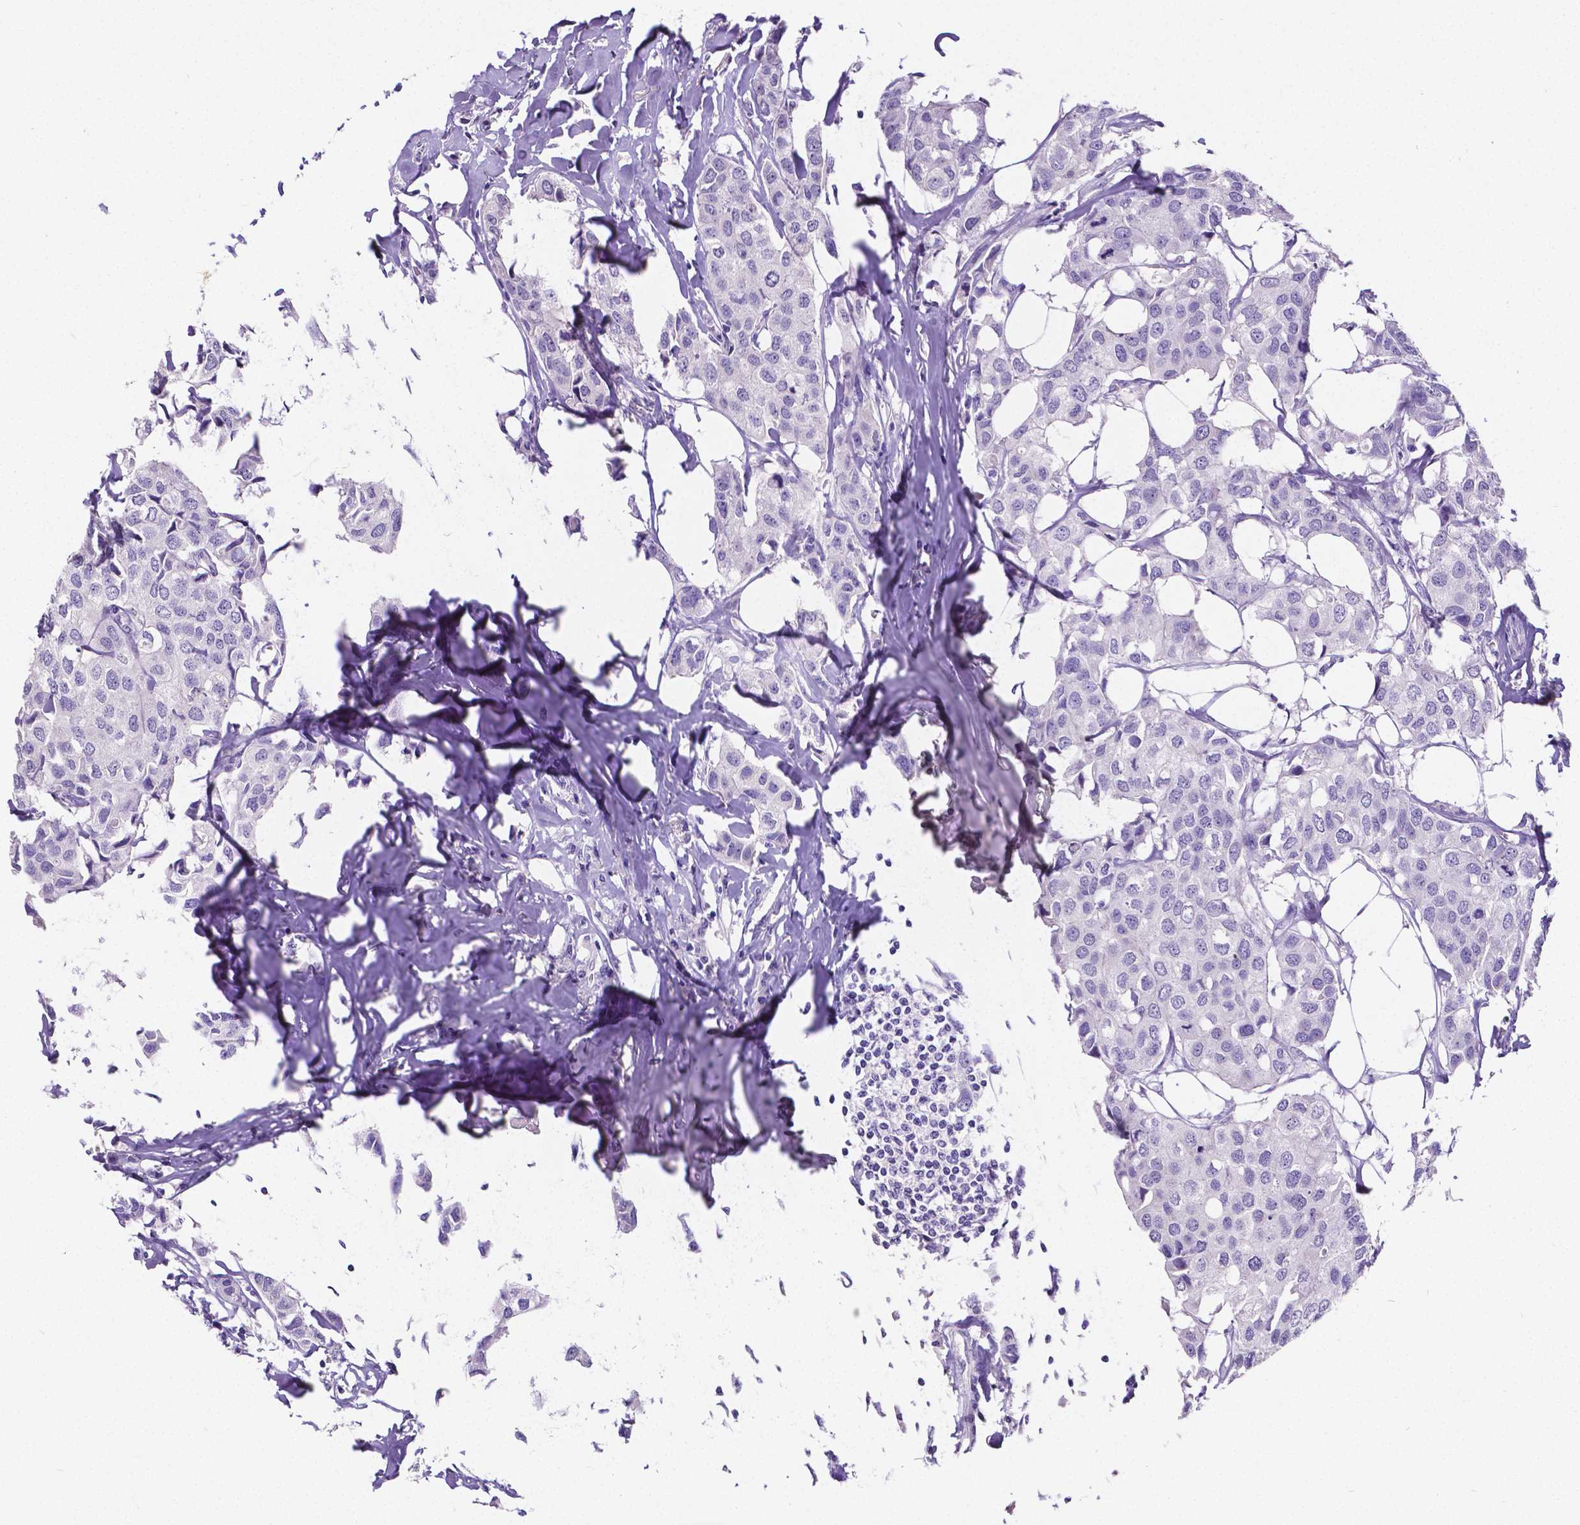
{"staining": {"intensity": "negative", "quantity": "none", "location": "none"}, "tissue": "breast cancer", "cell_type": "Tumor cells", "image_type": "cancer", "snomed": [{"axis": "morphology", "description": "Duct carcinoma"}, {"axis": "topography", "description": "Breast"}], "caption": "A high-resolution photomicrograph shows immunohistochemistry (IHC) staining of breast cancer (intraductal carcinoma), which exhibits no significant positivity in tumor cells.", "gene": "SATB2", "patient": {"sex": "female", "age": 80}}